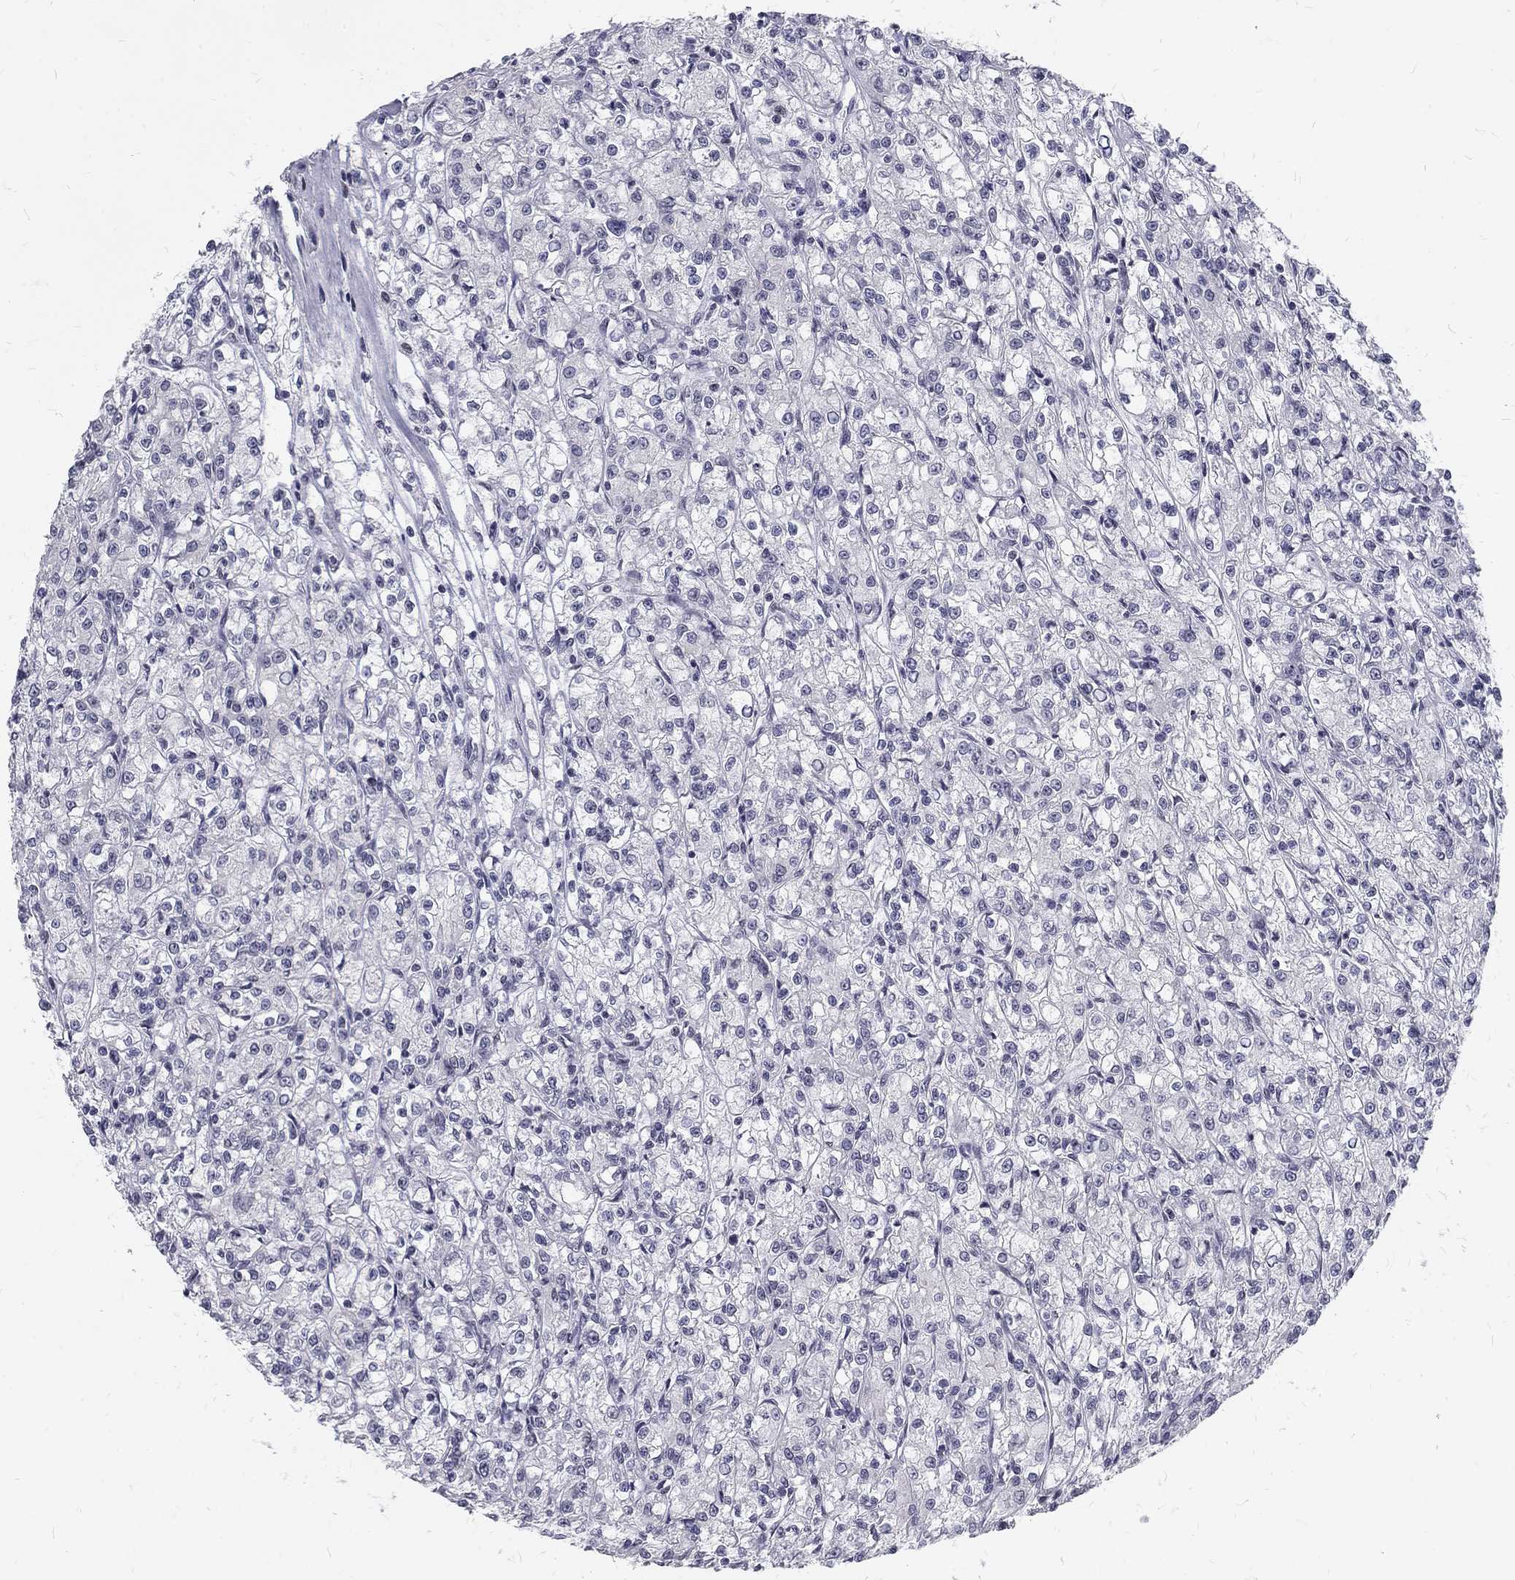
{"staining": {"intensity": "negative", "quantity": "none", "location": "none"}, "tissue": "renal cancer", "cell_type": "Tumor cells", "image_type": "cancer", "snomed": [{"axis": "morphology", "description": "Adenocarcinoma, NOS"}, {"axis": "topography", "description": "Kidney"}], "caption": "The micrograph shows no significant expression in tumor cells of renal adenocarcinoma.", "gene": "SNORC", "patient": {"sex": "female", "age": 59}}